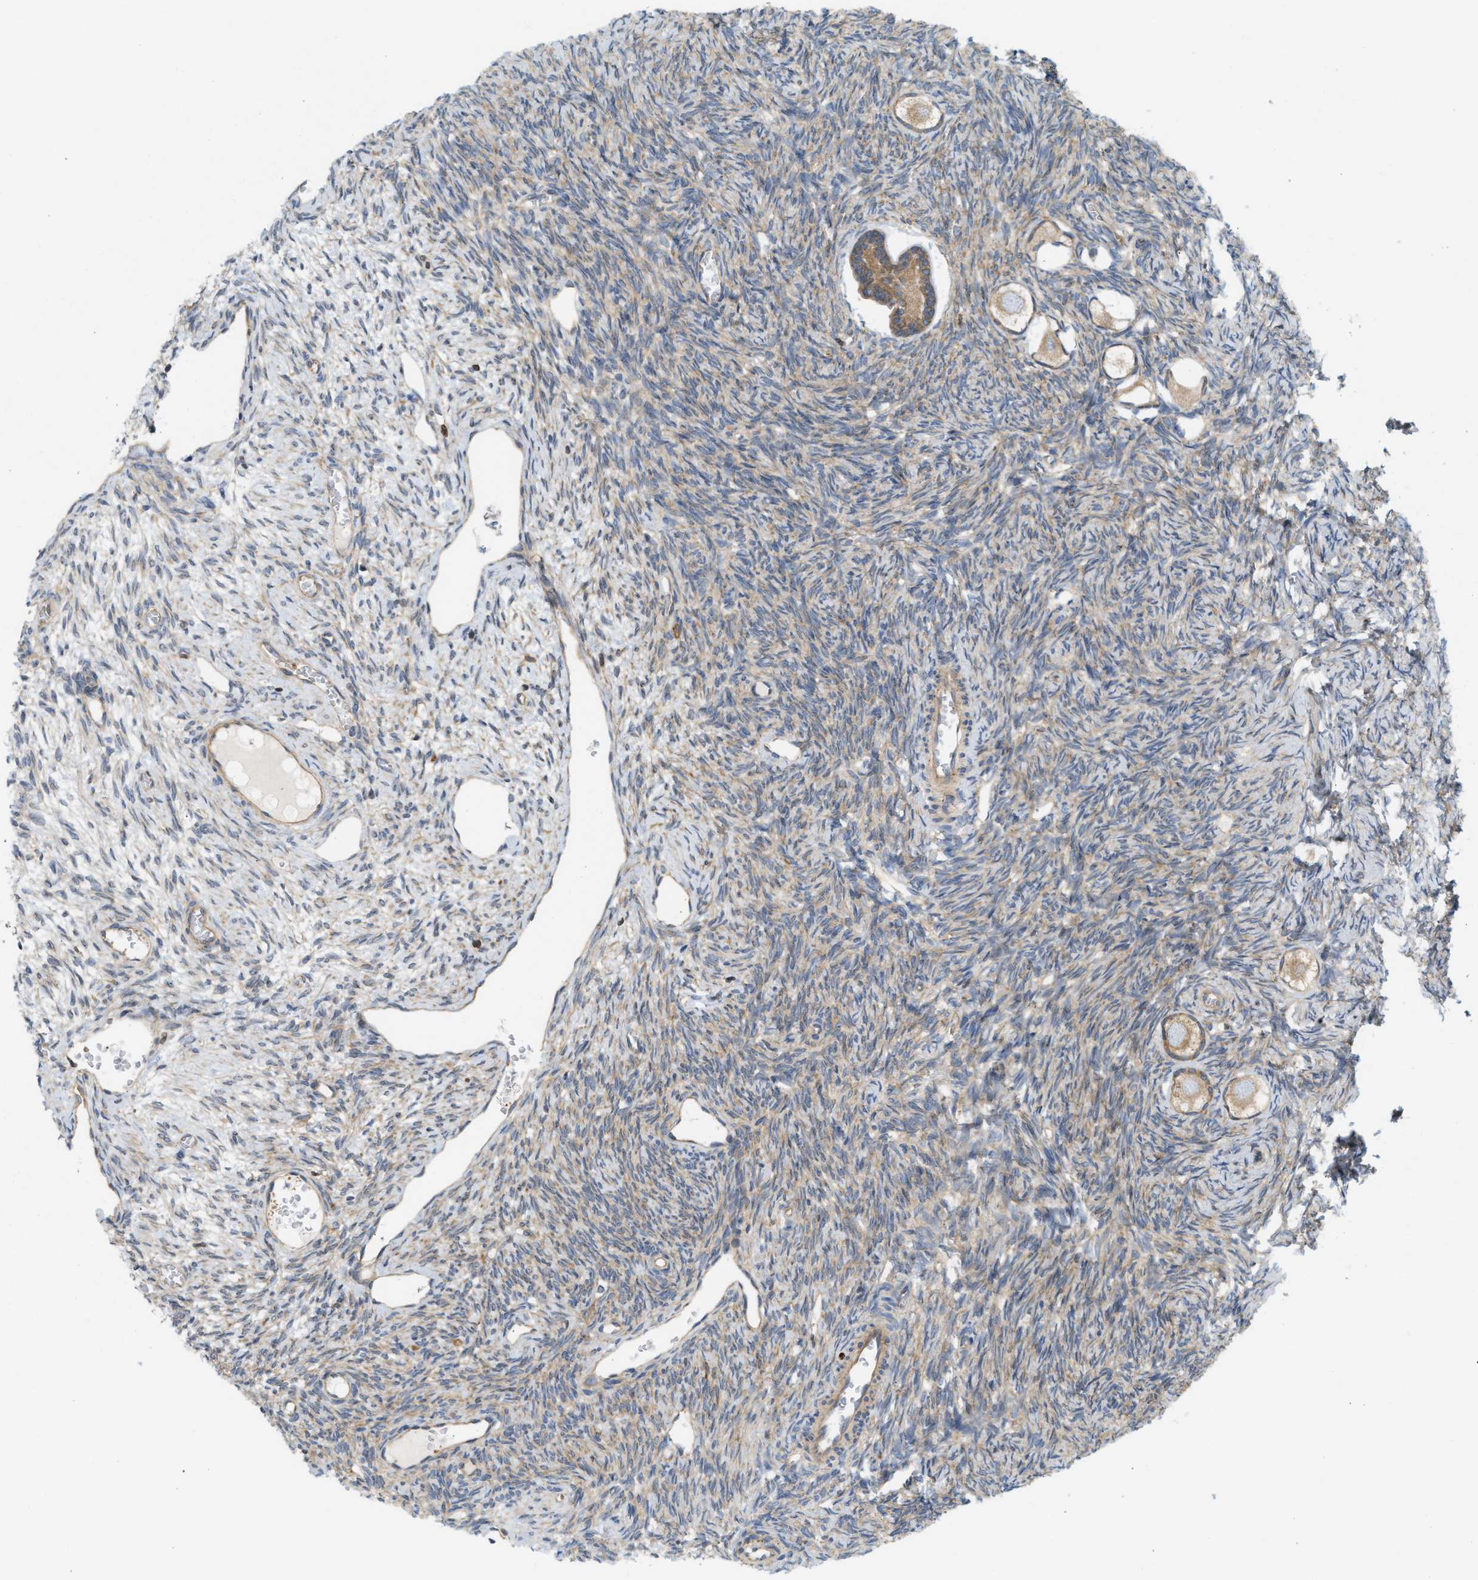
{"staining": {"intensity": "moderate", "quantity": ">75%", "location": "cytoplasmic/membranous"}, "tissue": "ovary", "cell_type": "Follicle cells", "image_type": "normal", "snomed": [{"axis": "morphology", "description": "Normal tissue, NOS"}, {"axis": "topography", "description": "Ovary"}], "caption": "This is an image of IHC staining of benign ovary, which shows moderate positivity in the cytoplasmic/membranous of follicle cells.", "gene": "STRN", "patient": {"sex": "female", "age": 27}}